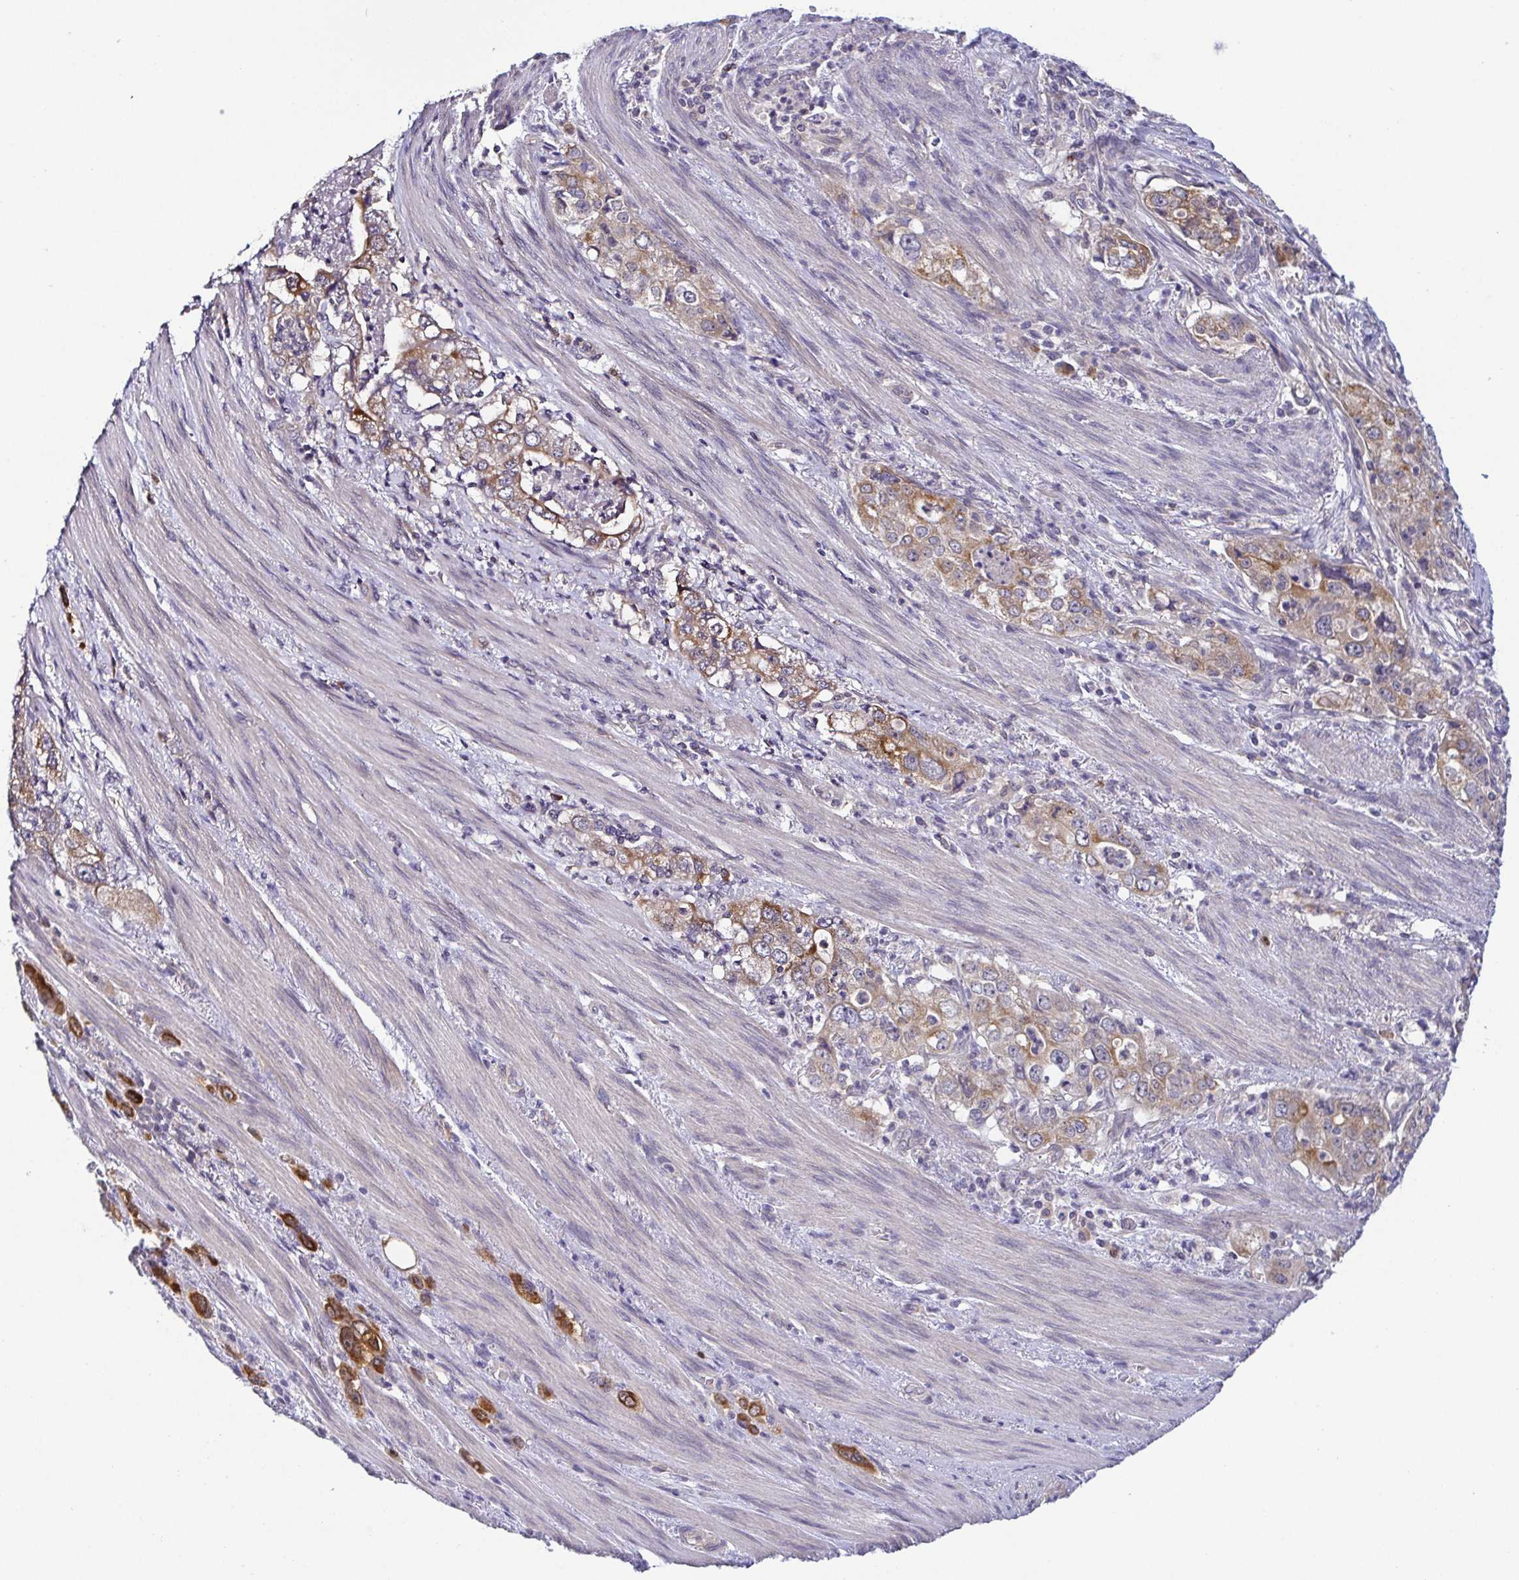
{"staining": {"intensity": "moderate", "quantity": "25%-75%", "location": "cytoplasmic/membranous"}, "tissue": "stomach cancer", "cell_type": "Tumor cells", "image_type": "cancer", "snomed": [{"axis": "morphology", "description": "Adenocarcinoma, NOS"}, {"axis": "topography", "description": "Stomach, upper"}], "caption": "Adenocarcinoma (stomach) stained for a protein (brown) demonstrates moderate cytoplasmic/membranous positive expression in about 25%-75% of tumor cells.", "gene": "BCL2L1", "patient": {"sex": "male", "age": 75}}